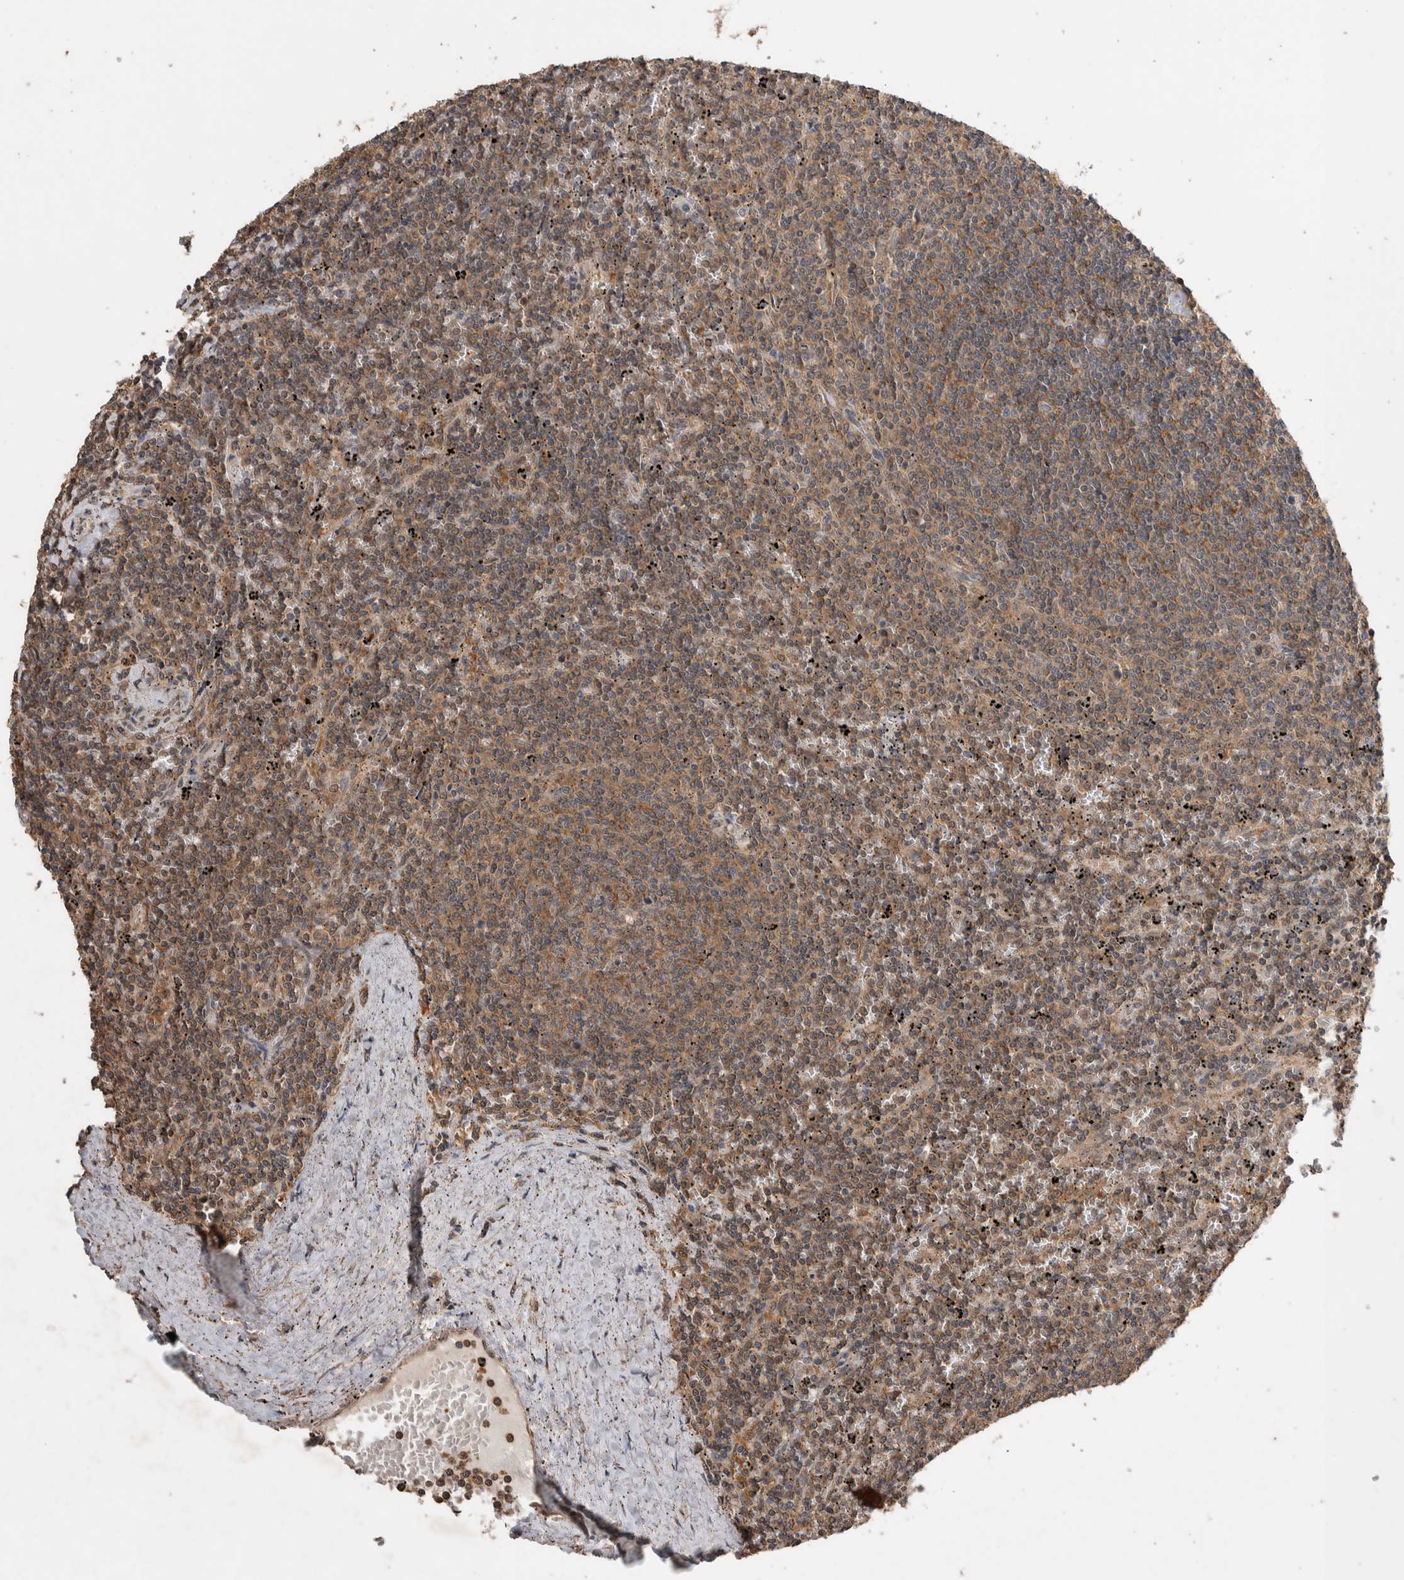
{"staining": {"intensity": "moderate", "quantity": ">75%", "location": "cytoplasmic/membranous"}, "tissue": "lymphoma", "cell_type": "Tumor cells", "image_type": "cancer", "snomed": [{"axis": "morphology", "description": "Malignant lymphoma, non-Hodgkin's type, Low grade"}, {"axis": "topography", "description": "Spleen"}], "caption": "Immunohistochemistry (IHC) (DAB) staining of human malignant lymphoma, non-Hodgkin's type (low-grade) shows moderate cytoplasmic/membranous protein expression in about >75% of tumor cells.", "gene": "DVL2", "patient": {"sex": "female", "age": 50}}